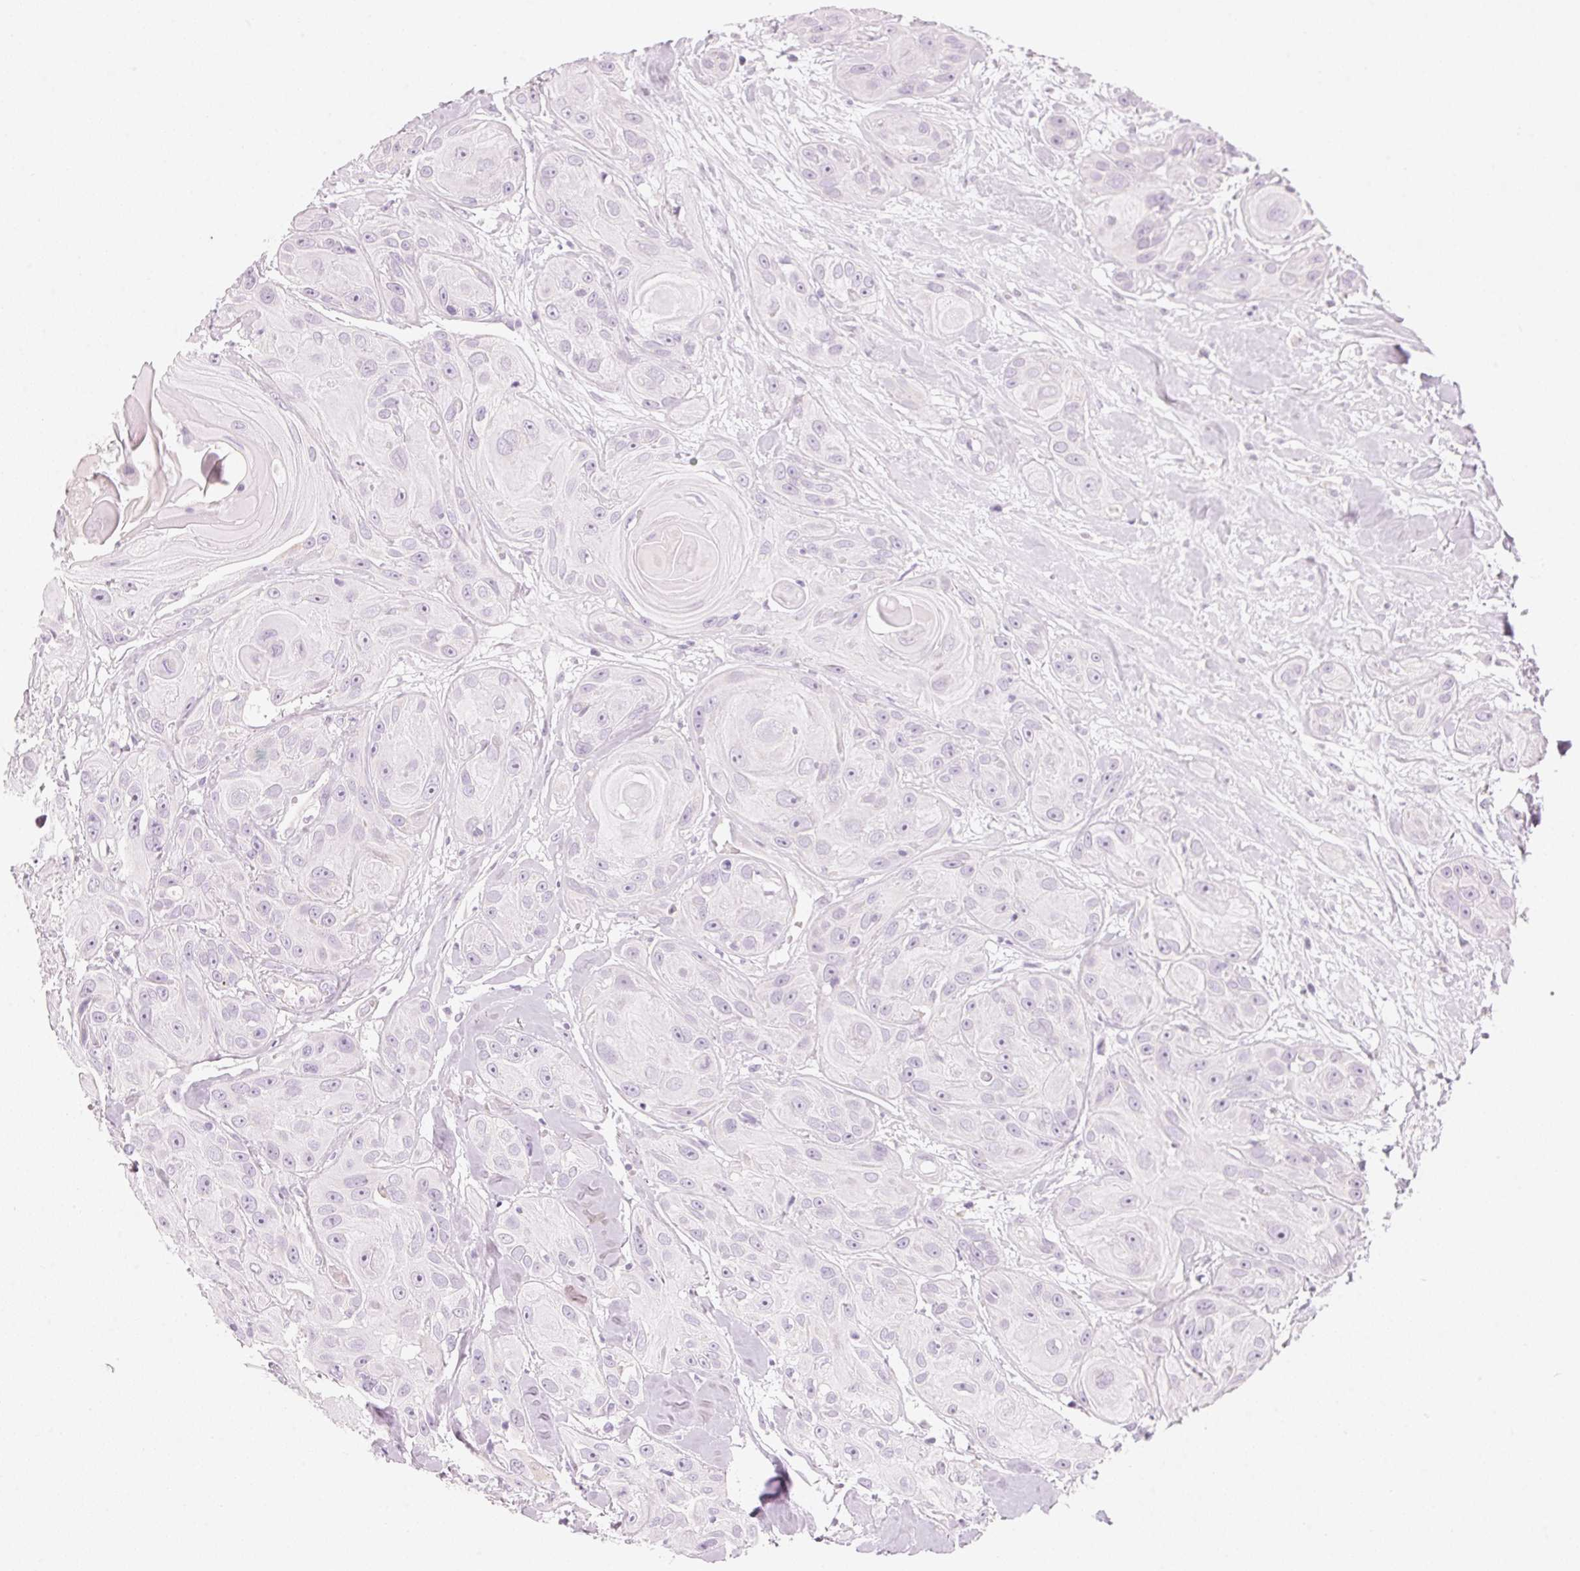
{"staining": {"intensity": "negative", "quantity": "none", "location": "none"}, "tissue": "head and neck cancer", "cell_type": "Tumor cells", "image_type": "cancer", "snomed": [{"axis": "morphology", "description": "Squamous cell carcinoma, NOS"}, {"axis": "topography", "description": "Oral tissue"}, {"axis": "topography", "description": "Head-Neck"}], "caption": "Tumor cells are negative for protein expression in human head and neck cancer.", "gene": "HOXB13", "patient": {"sex": "male", "age": 77}}